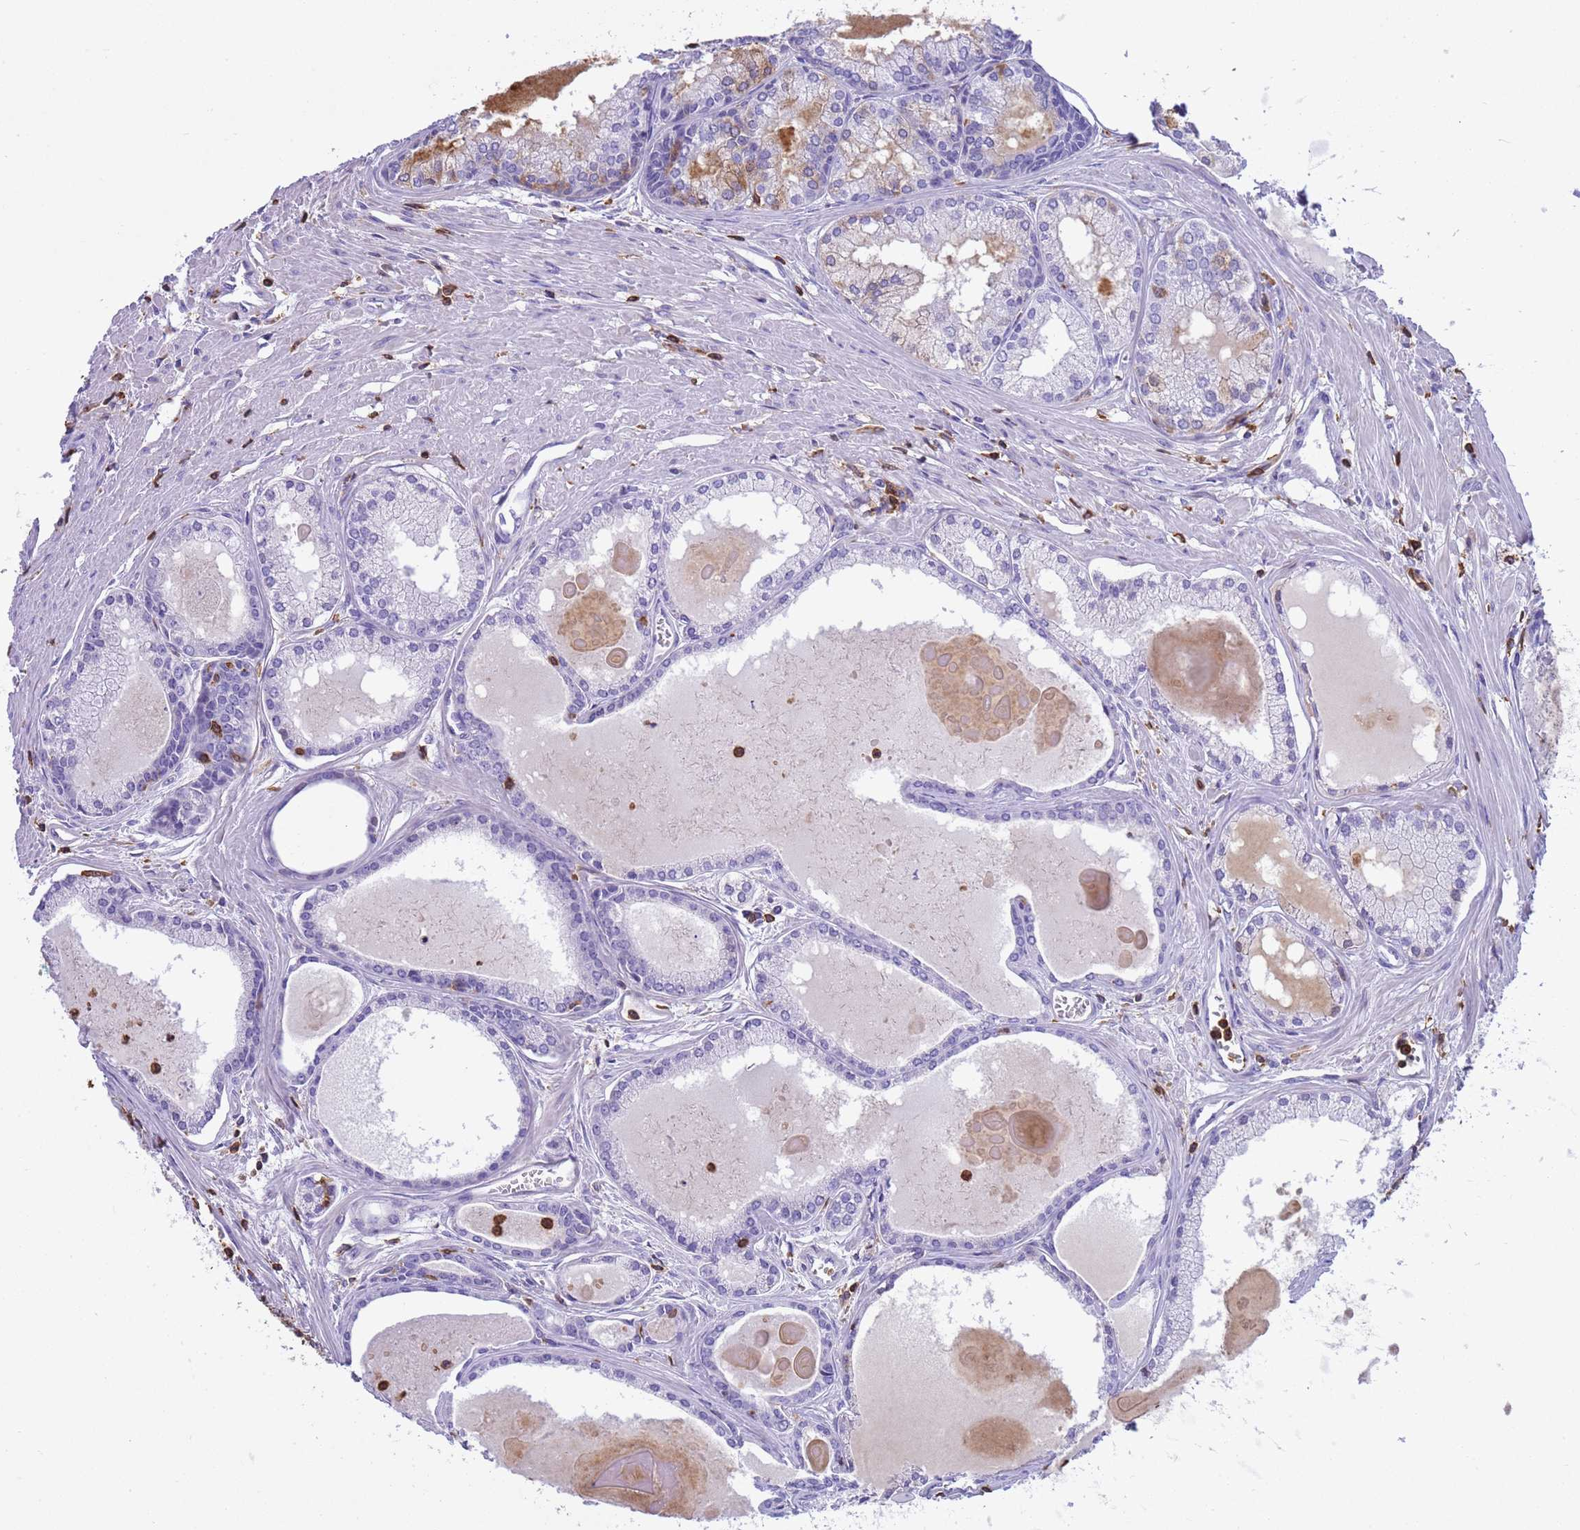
{"staining": {"intensity": "negative", "quantity": "none", "location": "none"}, "tissue": "prostate cancer", "cell_type": "Tumor cells", "image_type": "cancer", "snomed": [{"axis": "morphology", "description": "Adenocarcinoma, High grade"}, {"axis": "topography", "description": "Prostate"}], "caption": "Prostate cancer was stained to show a protein in brown. There is no significant expression in tumor cells. (Immunohistochemistry (ihc), brightfield microscopy, high magnification).", "gene": "IRF5", "patient": {"sex": "male", "age": 68}}